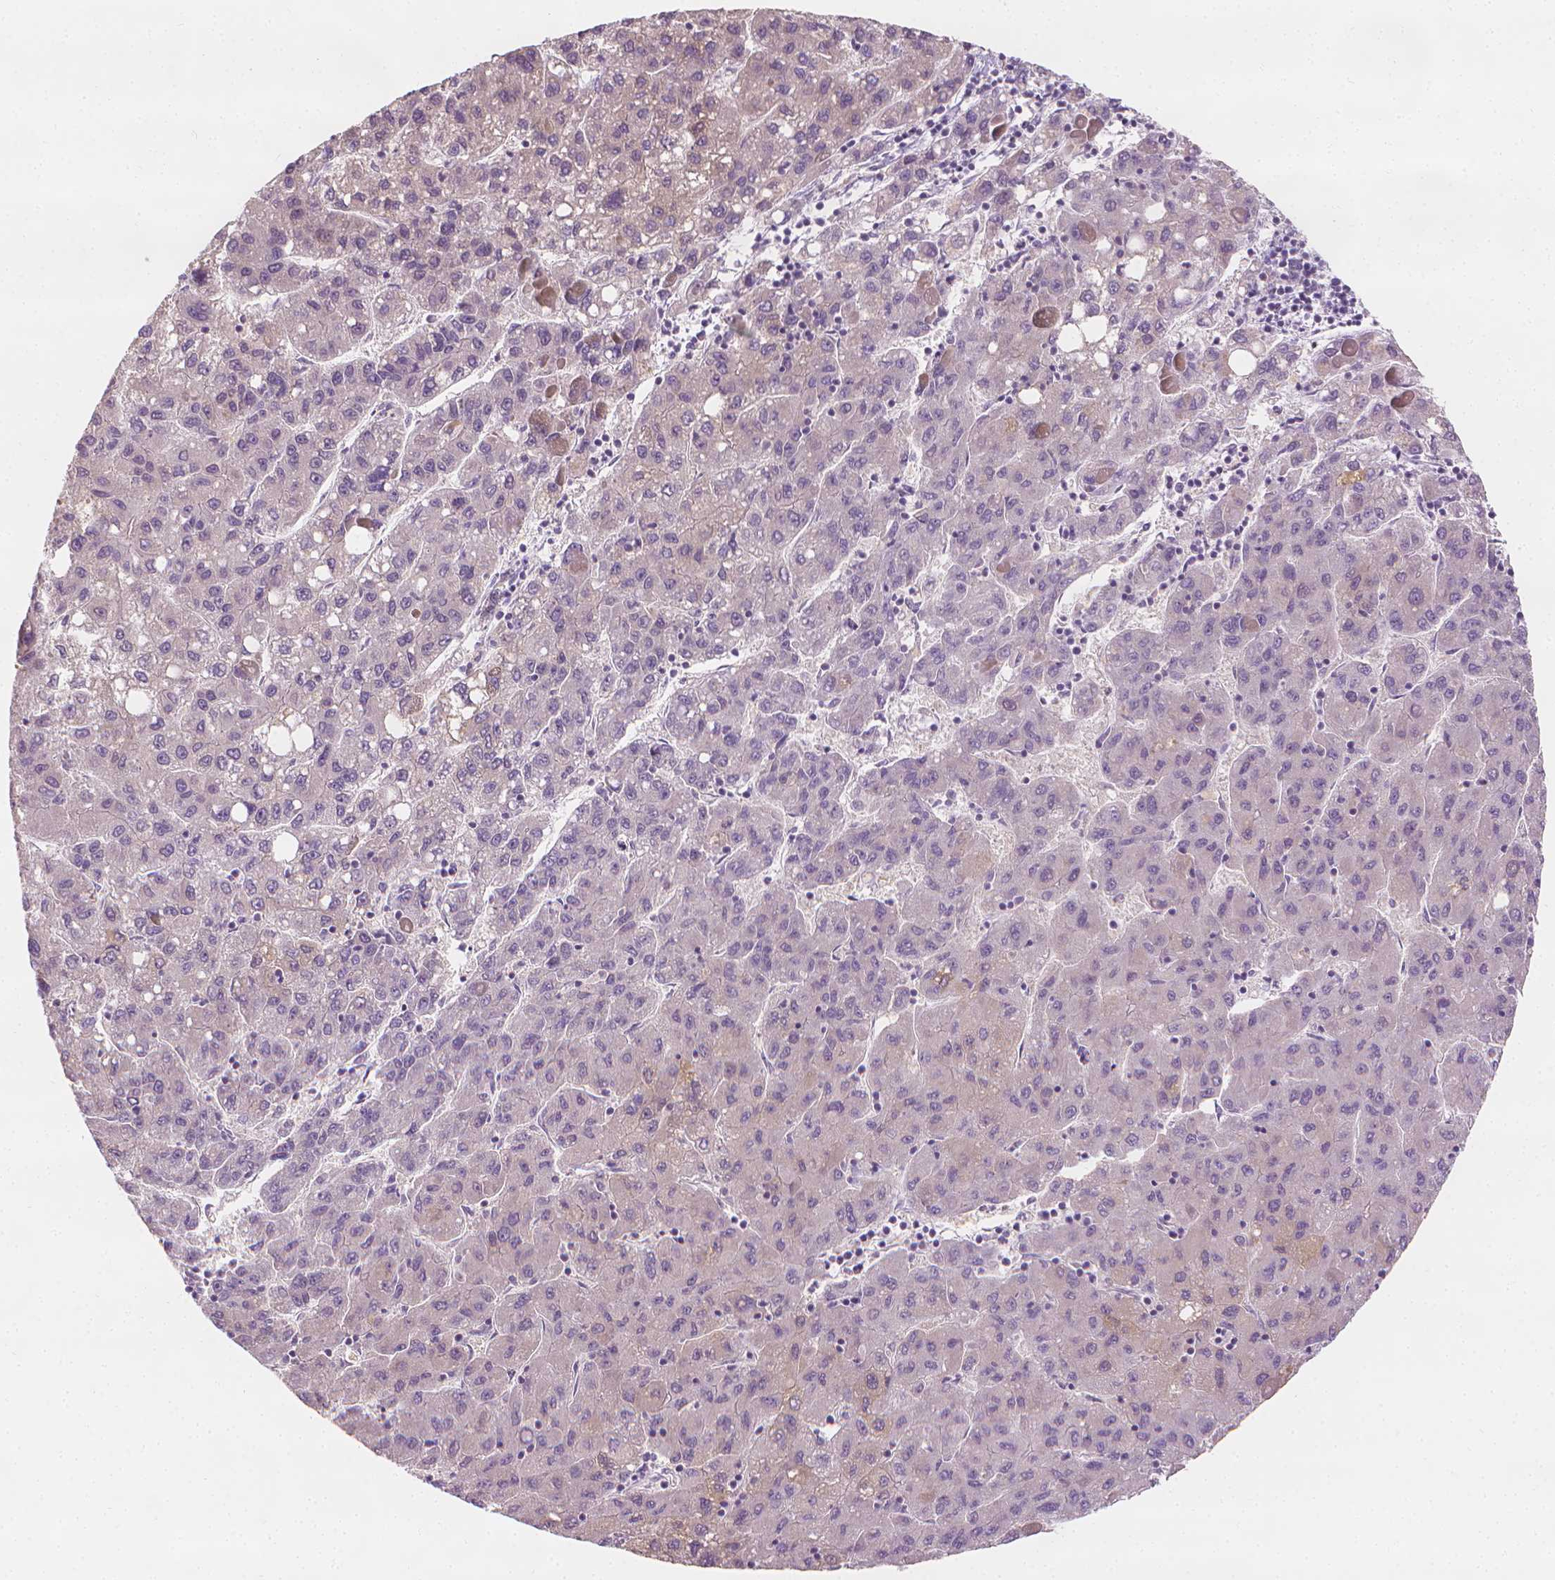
{"staining": {"intensity": "negative", "quantity": "none", "location": "none"}, "tissue": "liver cancer", "cell_type": "Tumor cells", "image_type": "cancer", "snomed": [{"axis": "morphology", "description": "Carcinoma, Hepatocellular, NOS"}, {"axis": "topography", "description": "Liver"}], "caption": "DAB immunohistochemical staining of liver cancer (hepatocellular carcinoma) reveals no significant staining in tumor cells.", "gene": "FASN", "patient": {"sex": "female", "age": 82}}